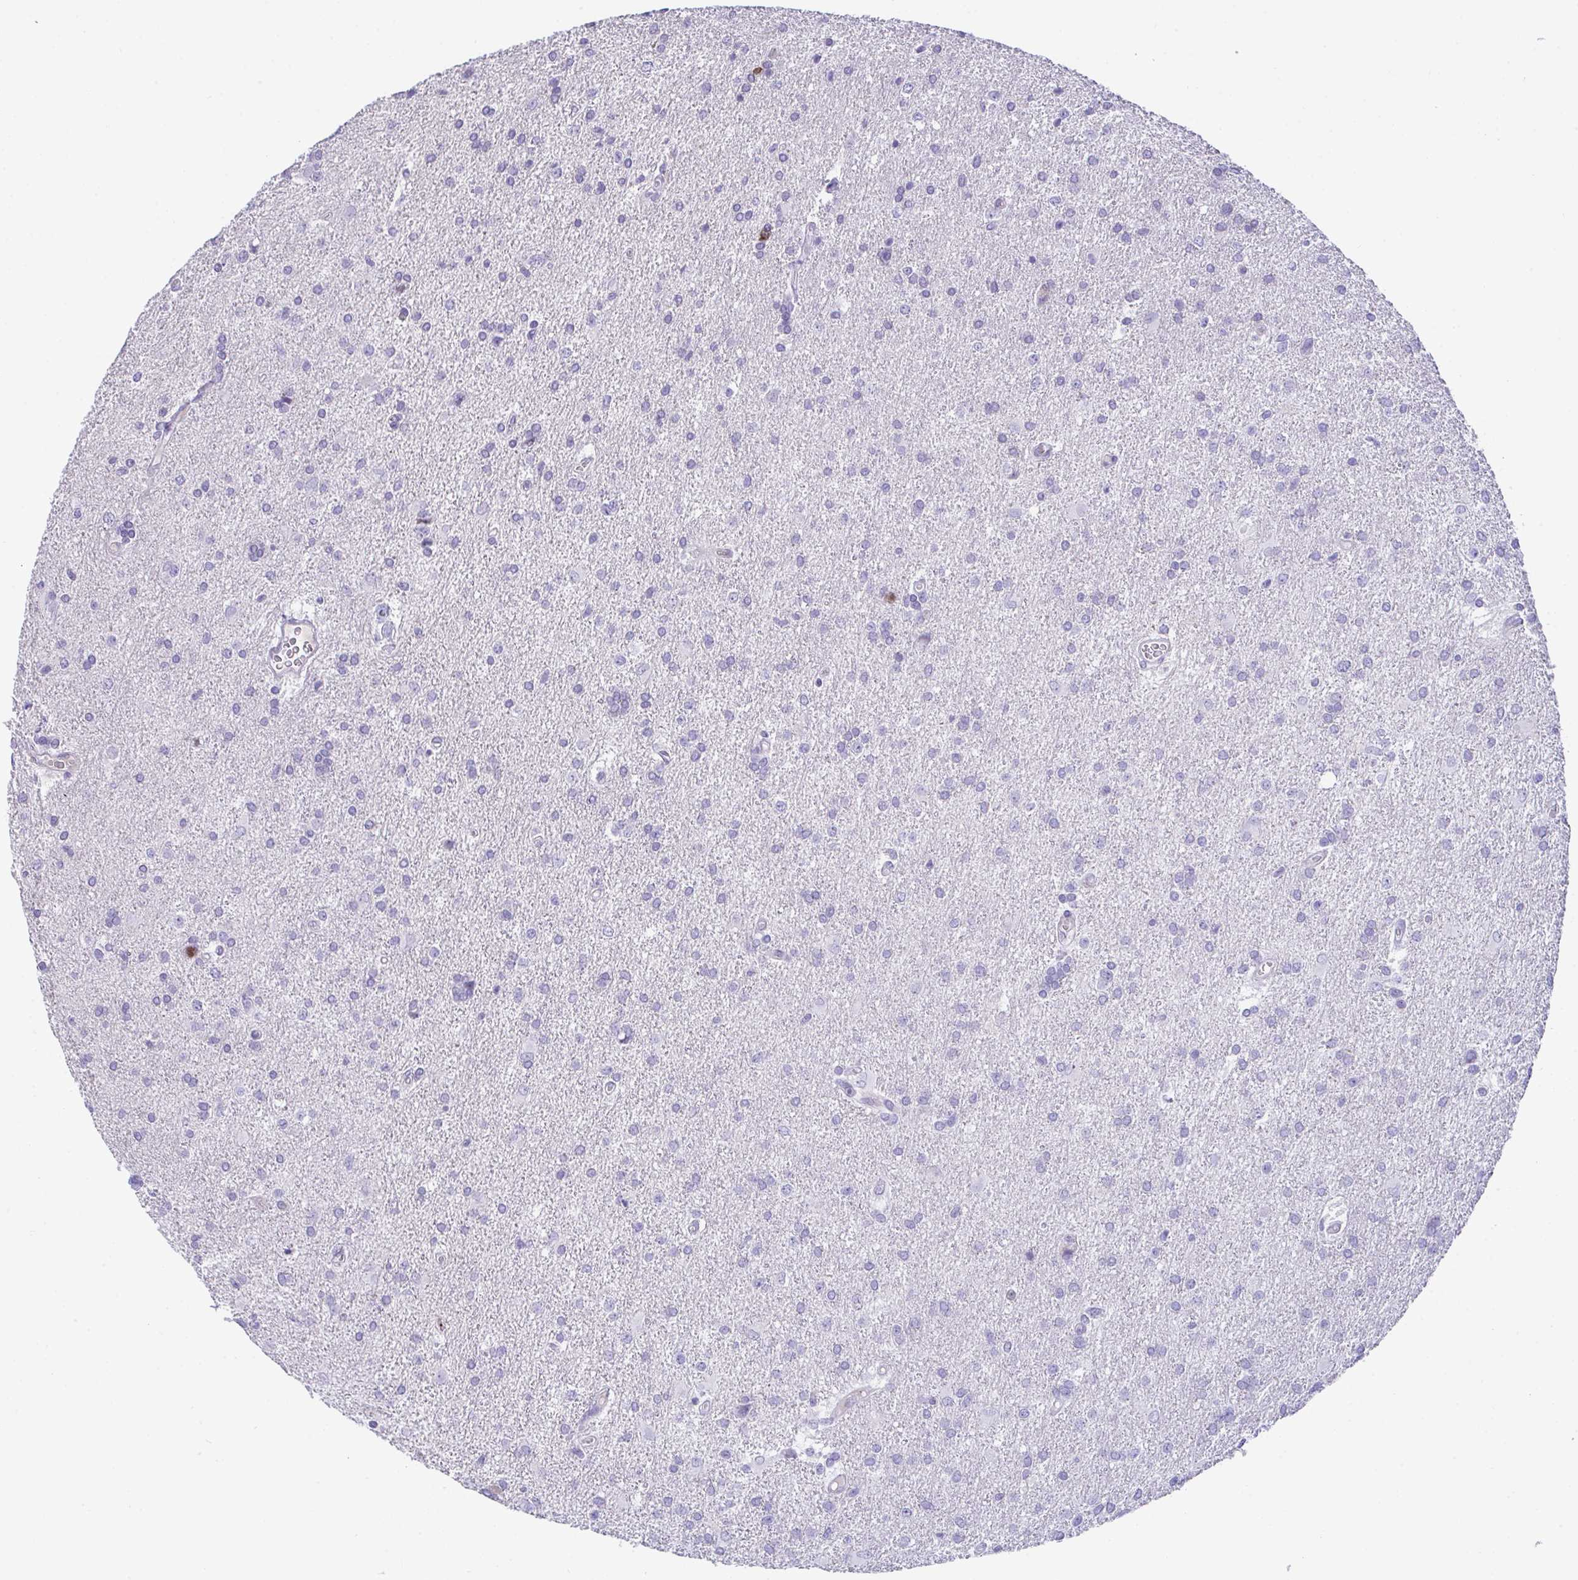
{"staining": {"intensity": "negative", "quantity": "none", "location": "none"}, "tissue": "glioma", "cell_type": "Tumor cells", "image_type": "cancer", "snomed": [{"axis": "morphology", "description": "Glioma, malignant, High grade"}, {"axis": "topography", "description": "Brain"}], "caption": "Tumor cells are negative for protein expression in human malignant glioma (high-grade). (DAB (3,3'-diaminobenzidine) immunohistochemistry (IHC) visualized using brightfield microscopy, high magnification).", "gene": "KMT2E", "patient": {"sex": "male", "age": 68}}